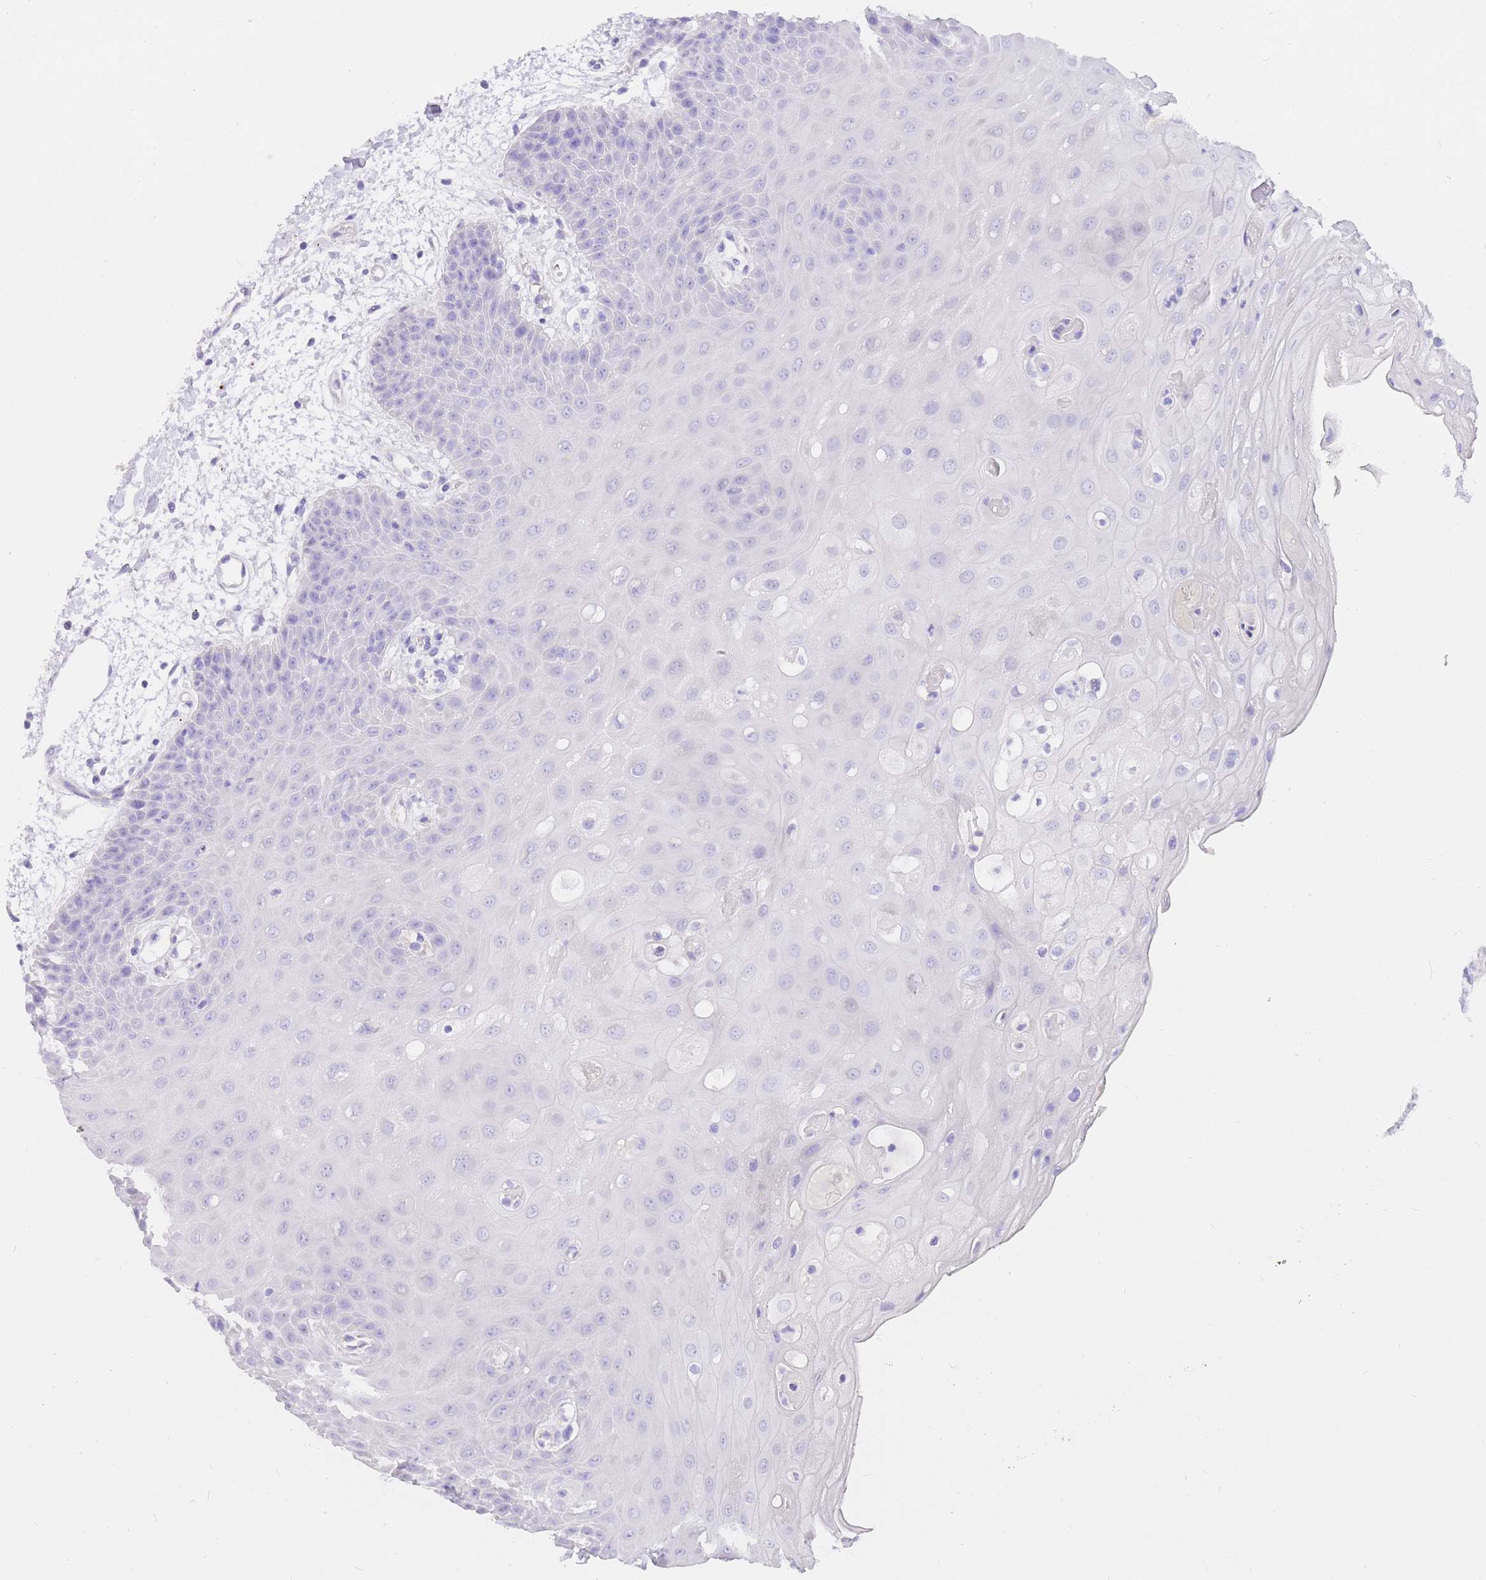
{"staining": {"intensity": "negative", "quantity": "none", "location": "none"}, "tissue": "oral mucosa", "cell_type": "Squamous epithelial cells", "image_type": "normal", "snomed": [{"axis": "morphology", "description": "Normal tissue, NOS"}, {"axis": "topography", "description": "Oral tissue"}, {"axis": "topography", "description": "Tounge, NOS"}], "caption": "This is an immunohistochemistry (IHC) photomicrograph of unremarkable human oral mucosa. There is no staining in squamous epithelial cells.", "gene": "UPK1A", "patient": {"sex": "female", "age": 59}}